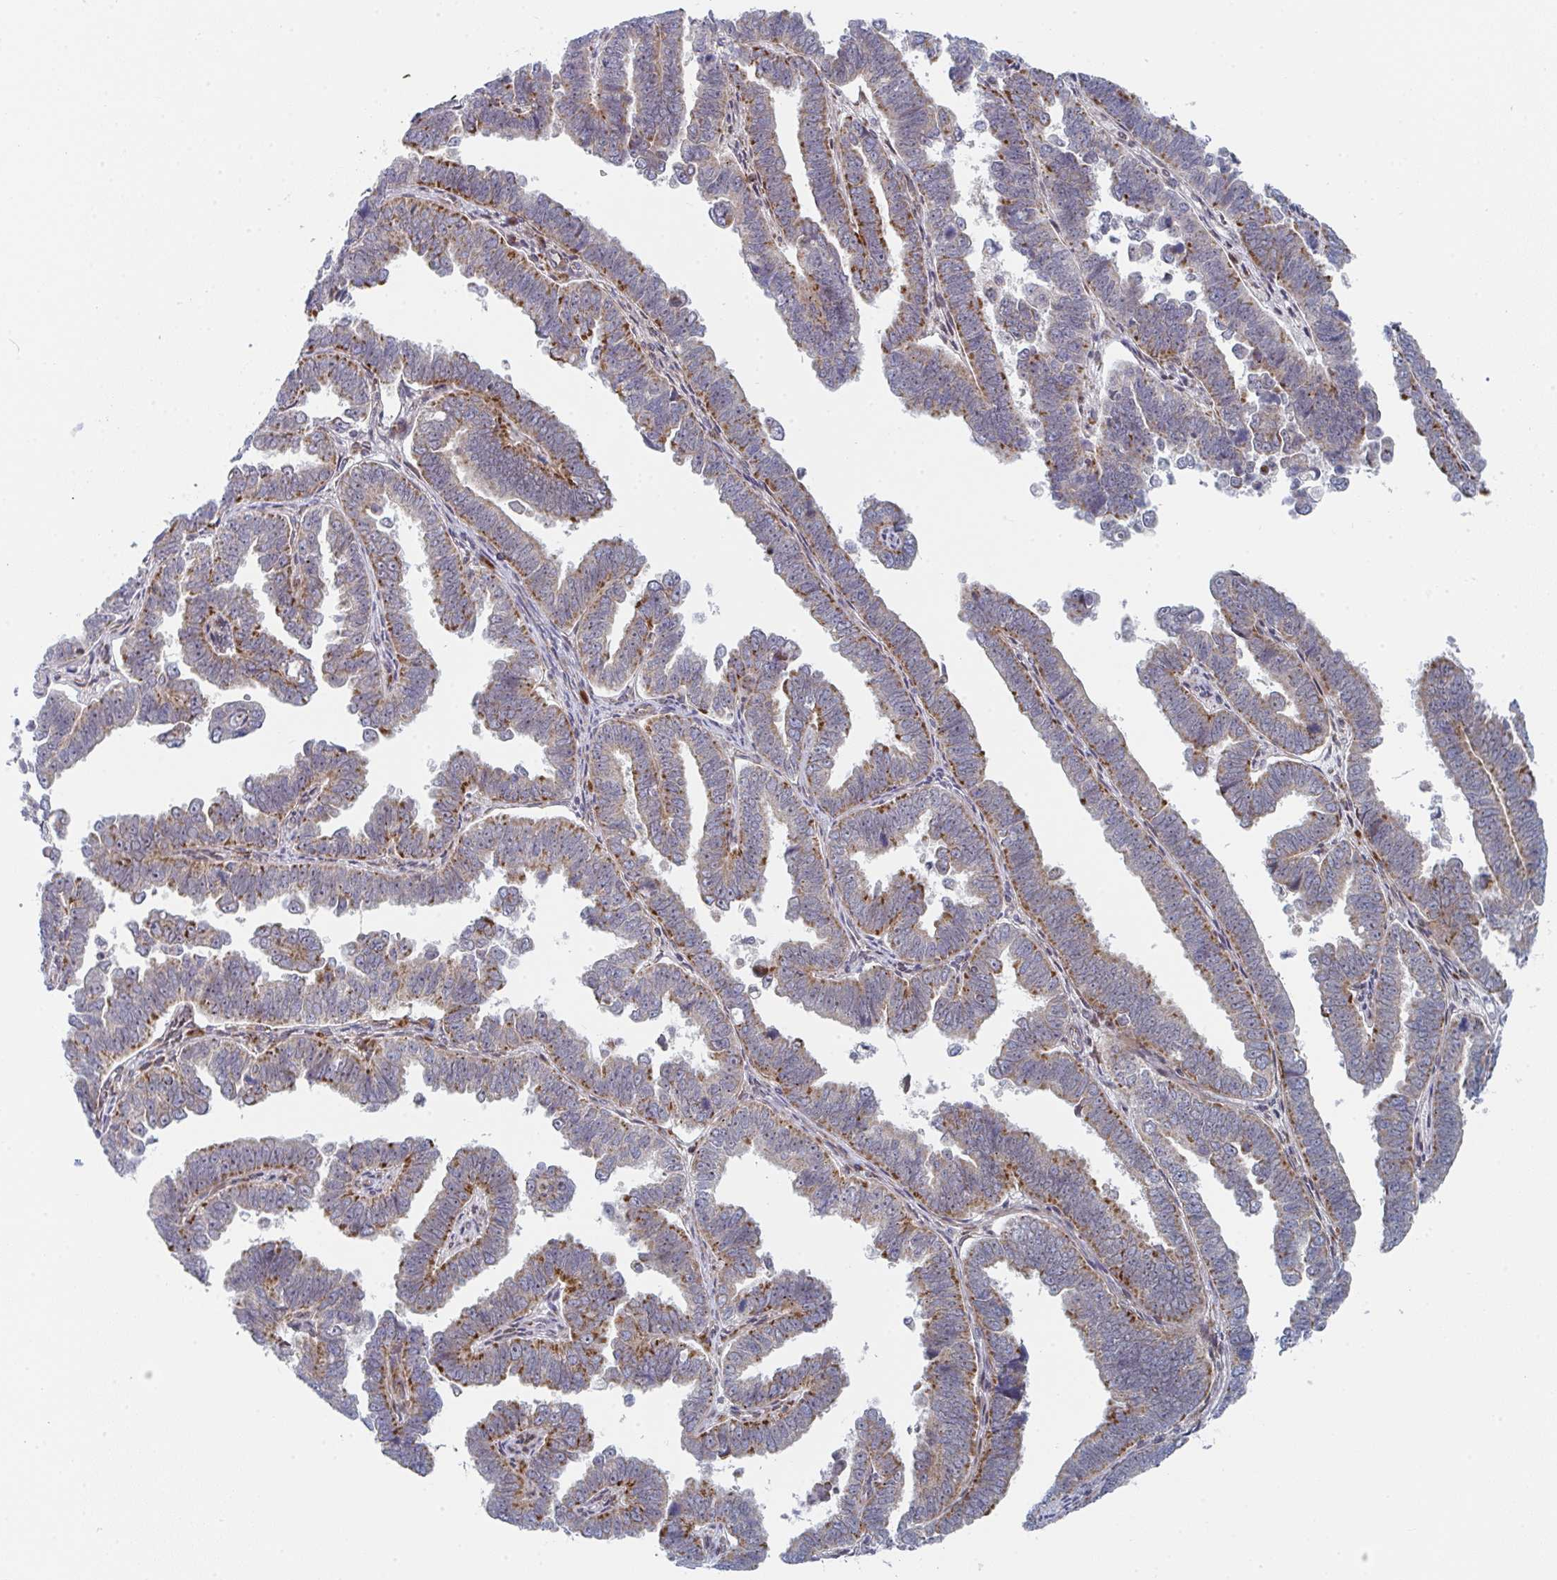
{"staining": {"intensity": "moderate", "quantity": "<25%", "location": "cytoplasmic/membranous"}, "tissue": "endometrial cancer", "cell_type": "Tumor cells", "image_type": "cancer", "snomed": [{"axis": "morphology", "description": "Adenocarcinoma, NOS"}, {"axis": "topography", "description": "Endometrium"}], "caption": "DAB (3,3'-diaminobenzidine) immunohistochemical staining of adenocarcinoma (endometrial) displays moderate cytoplasmic/membranous protein positivity in approximately <25% of tumor cells.", "gene": "PRKCH", "patient": {"sex": "female", "age": 75}}